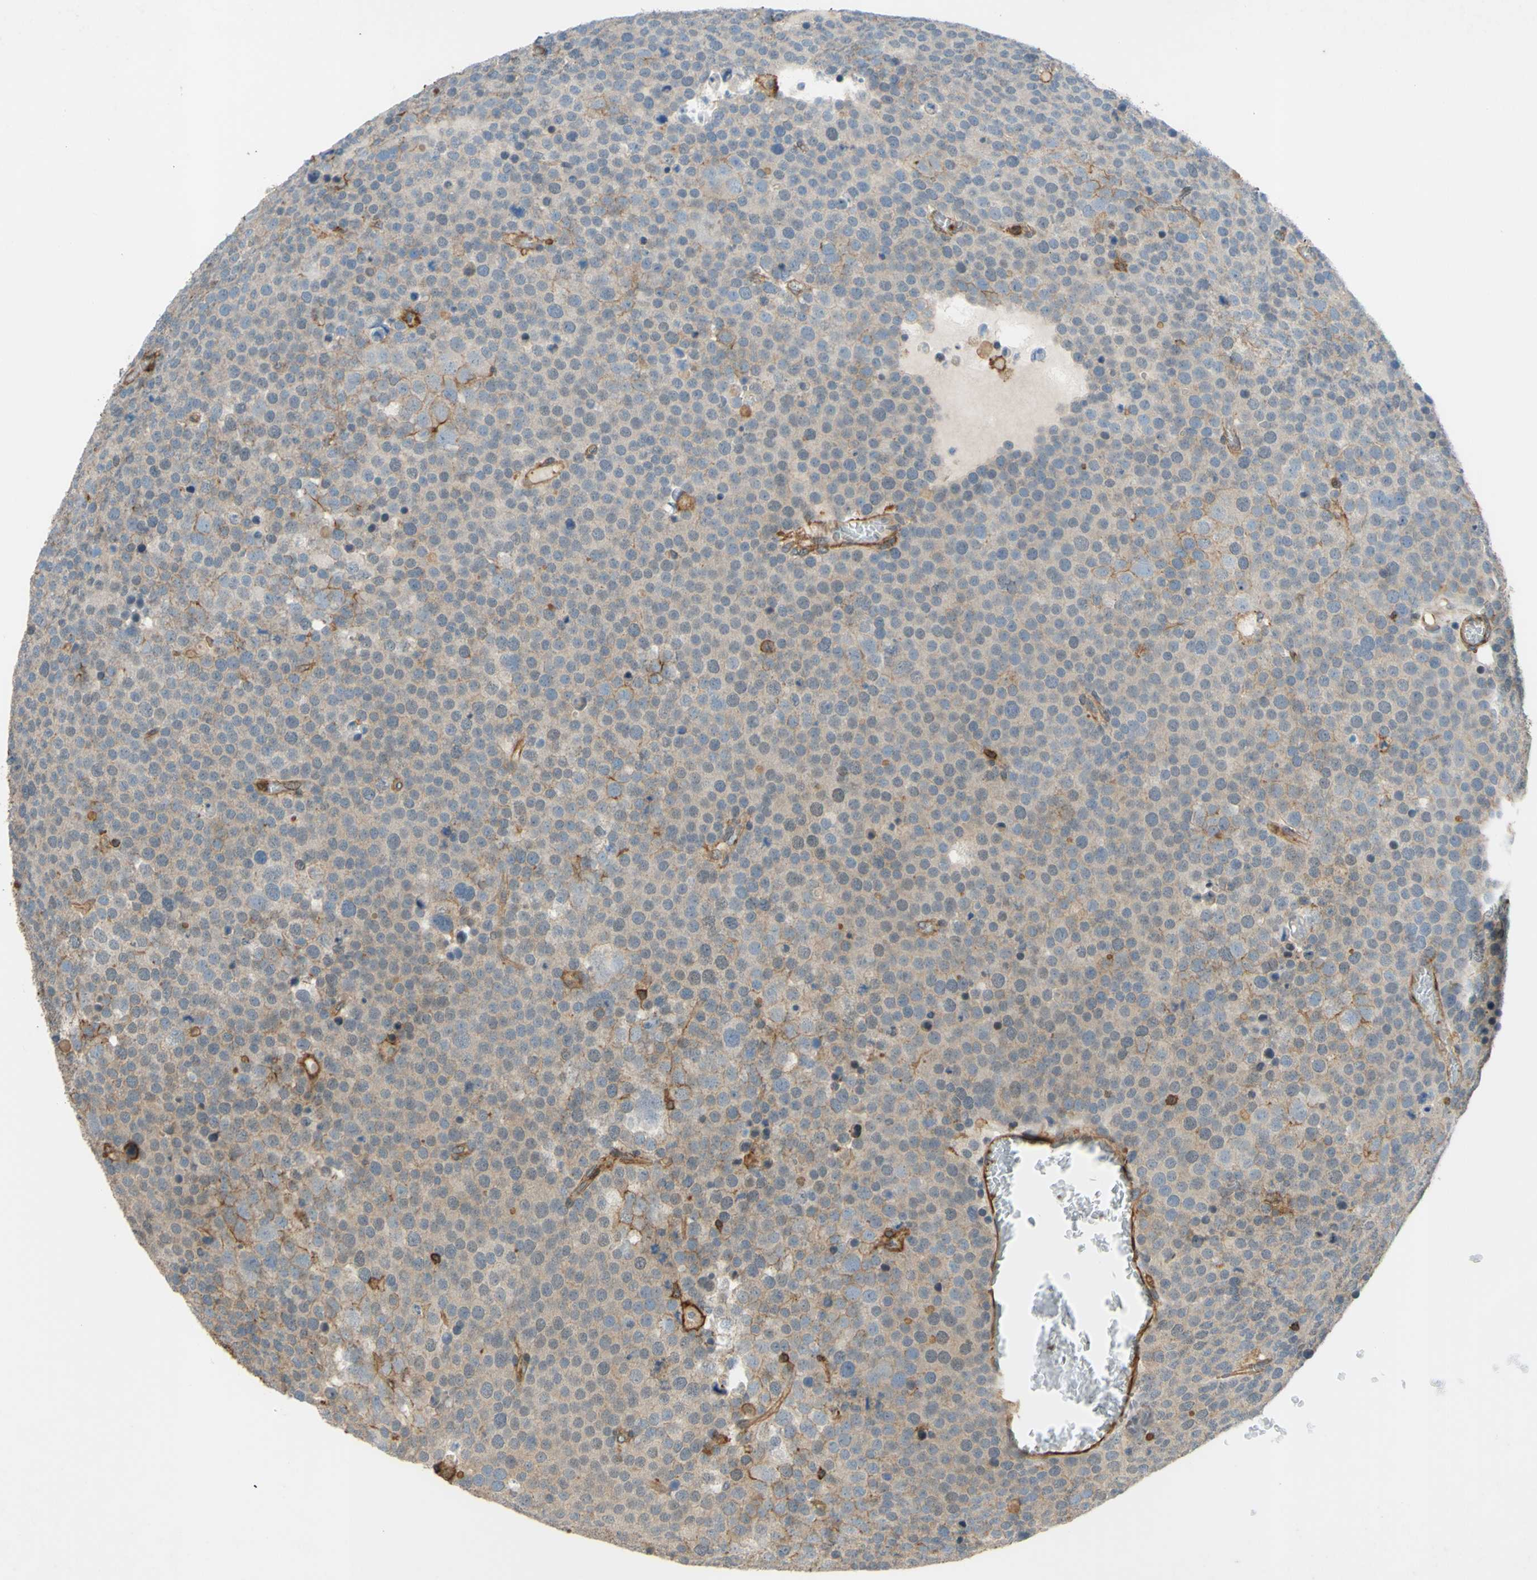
{"staining": {"intensity": "moderate", "quantity": "<25%", "location": "cytoplasmic/membranous"}, "tissue": "testis cancer", "cell_type": "Tumor cells", "image_type": "cancer", "snomed": [{"axis": "morphology", "description": "Seminoma, NOS"}, {"axis": "topography", "description": "Testis"}], "caption": "Immunohistochemistry photomicrograph of neoplastic tissue: testis cancer stained using IHC exhibits low levels of moderate protein expression localized specifically in the cytoplasmic/membranous of tumor cells, appearing as a cytoplasmic/membranous brown color.", "gene": "ADD3", "patient": {"sex": "male", "age": 71}}